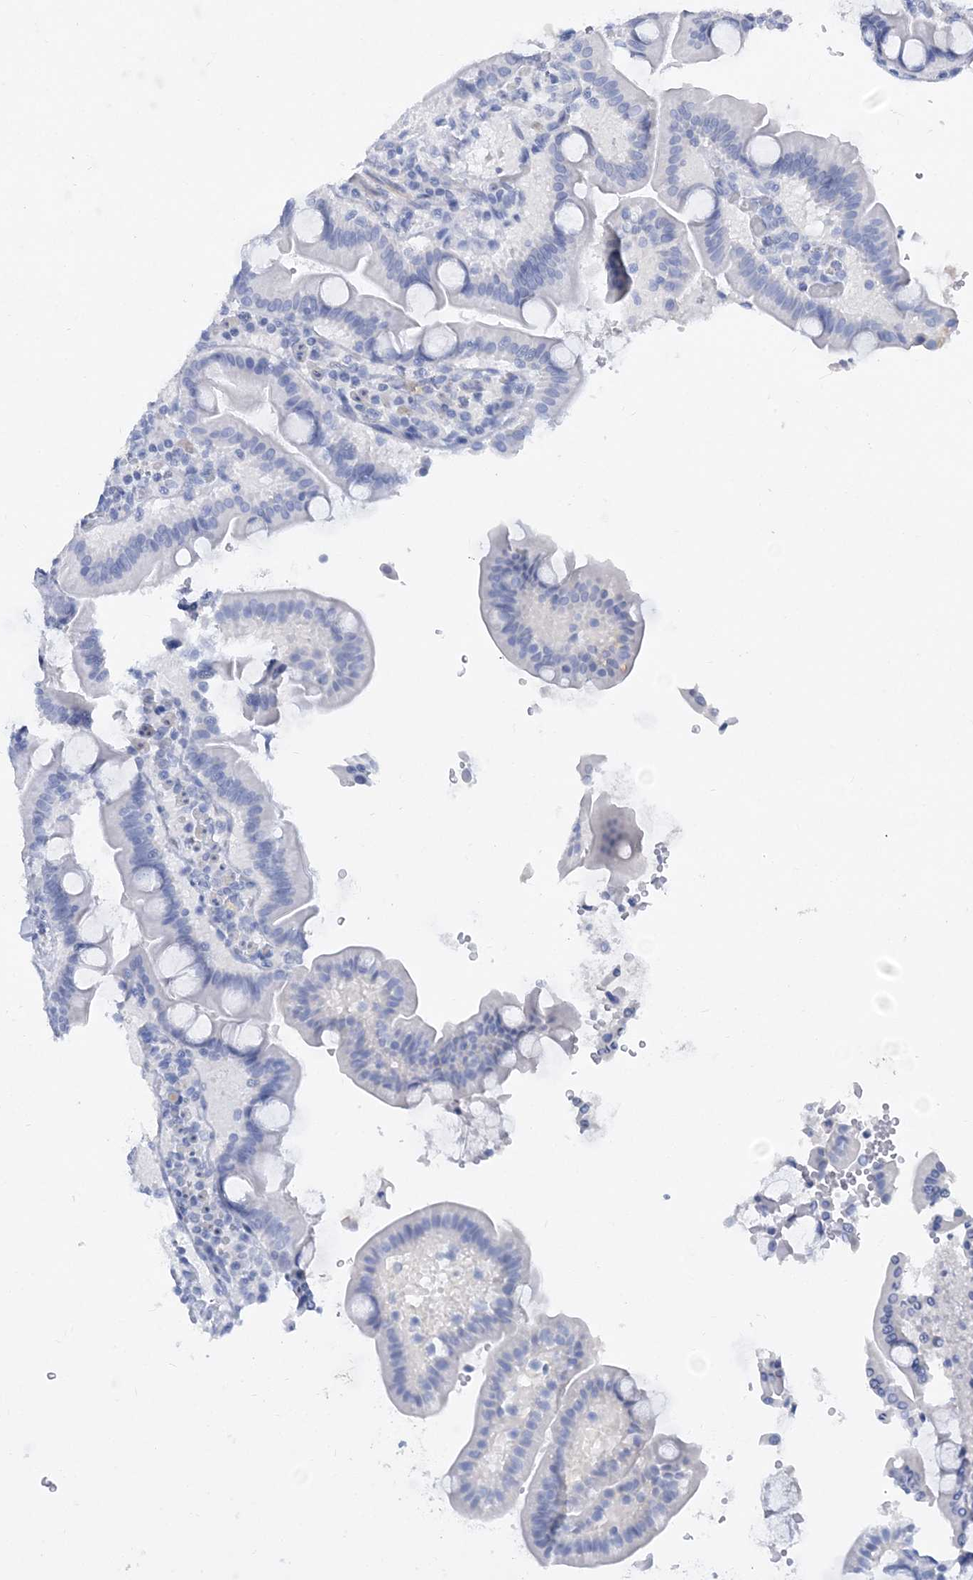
{"staining": {"intensity": "negative", "quantity": "none", "location": "none"}, "tissue": "duodenum", "cell_type": "Glandular cells", "image_type": "normal", "snomed": [{"axis": "morphology", "description": "Normal tissue, NOS"}, {"axis": "topography", "description": "Duodenum"}], "caption": "Glandular cells show no significant protein expression in normal duodenum. Nuclei are stained in blue.", "gene": "C11orf58", "patient": {"sex": "male", "age": 55}}